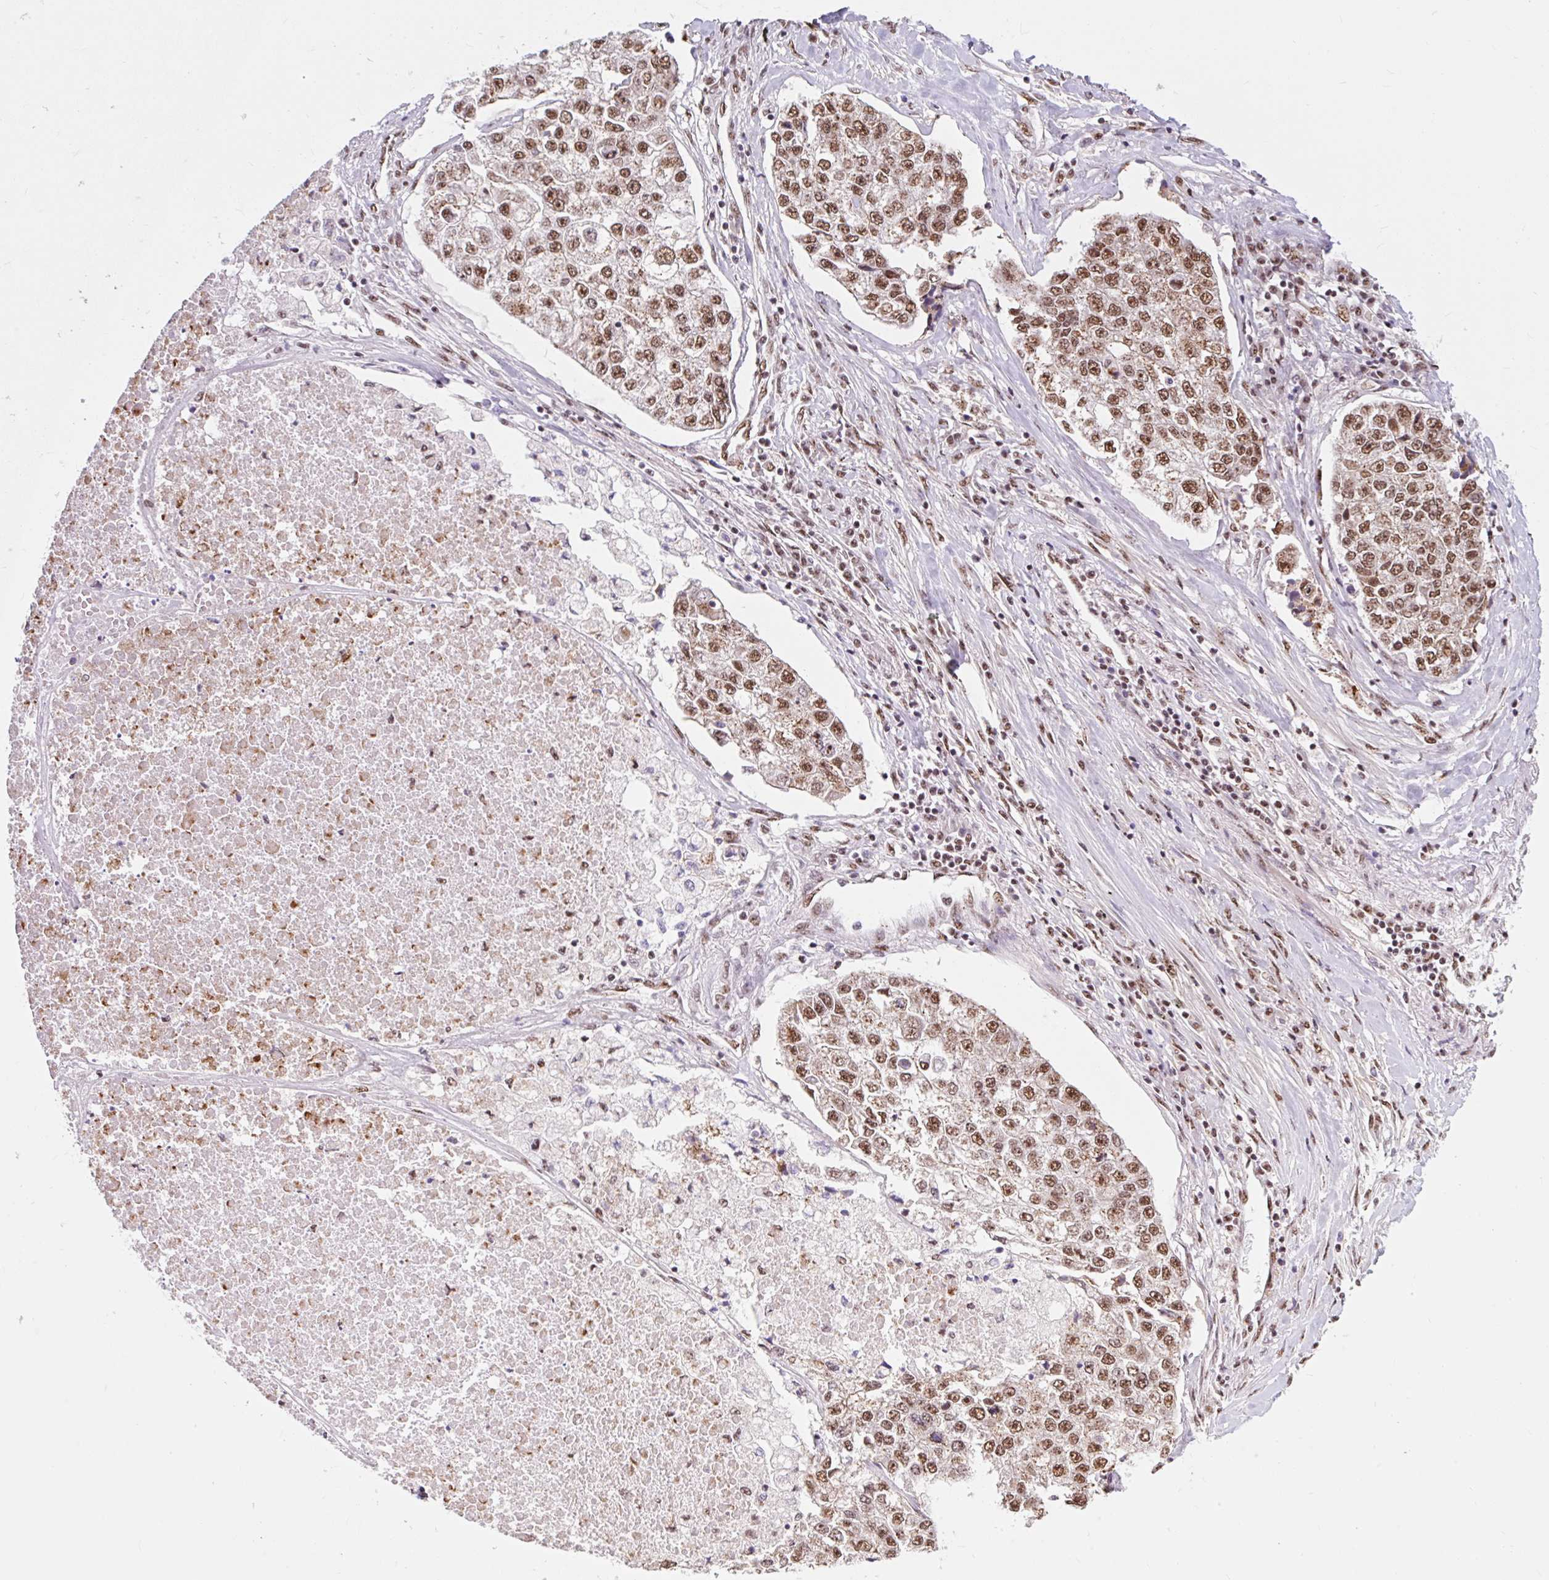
{"staining": {"intensity": "moderate", "quantity": ">75%", "location": "nuclear"}, "tissue": "lung cancer", "cell_type": "Tumor cells", "image_type": "cancer", "snomed": [{"axis": "morphology", "description": "Adenocarcinoma, NOS"}, {"axis": "topography", "description": "Lung"}], "caption": "About >75% of tumor cells in lung cancer show moderate nuclear protein staining as visualized by brown immunohistochemical staining.", "gene": "BICRA", "patient": {"sex": "male", "age": 49}}